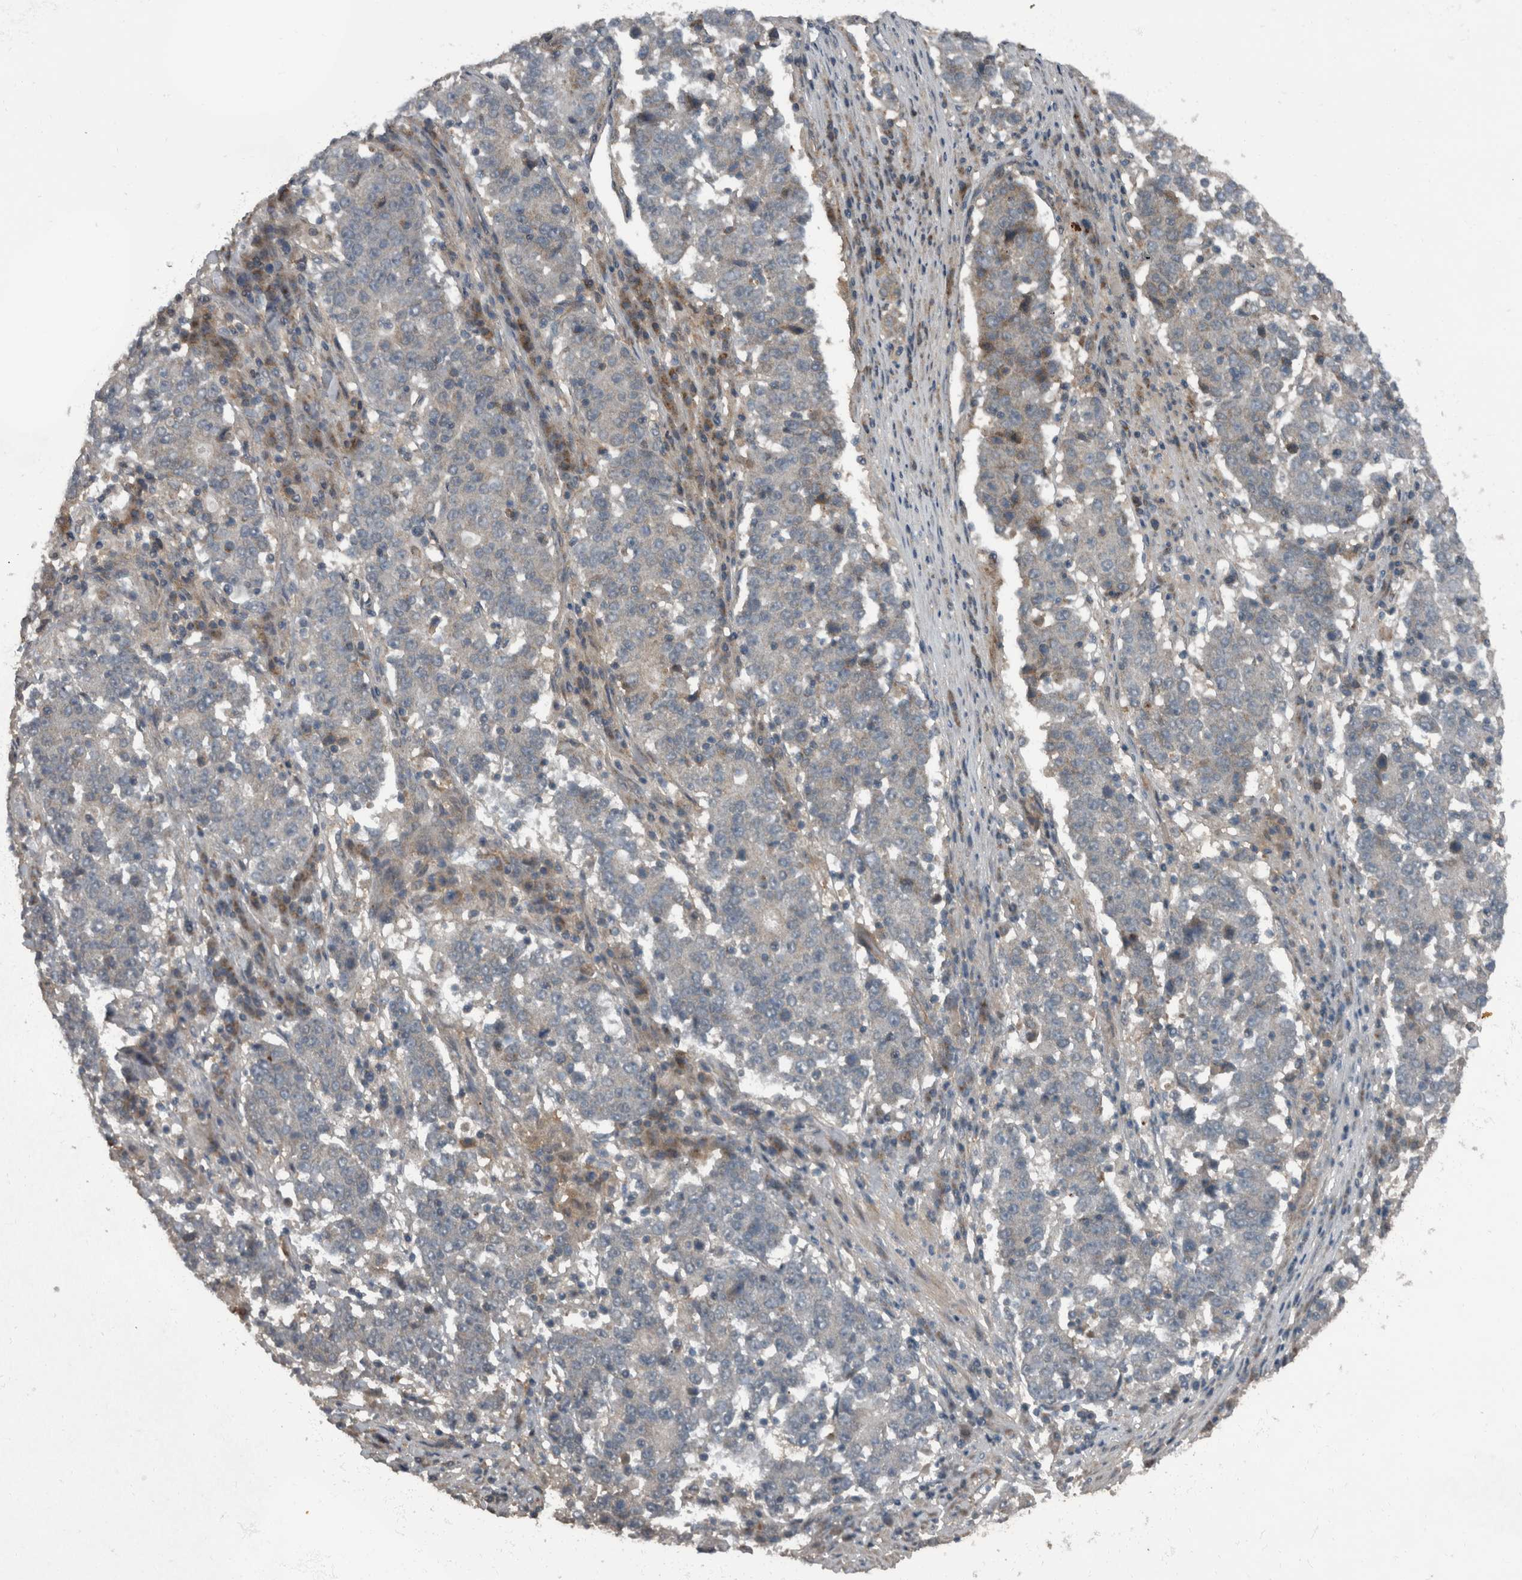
{"staining": {"intensity": "negative", "quantity": "none", "location": "none"}, "tissue": "stomach cancer", "cell_type": "Tumor cells", "image_type": "cancer", "snomed": [{"axis": "morphology", "description": "Adenocarcinoma, NOS"}, {"axis": "topography", "description": "Stomach"}], "caption": "This is an immunohistochemistry (IHC) micrograph of human stomach cancer (adenocarcinoma). There is no positivity in tumor cells.", "gene": "RABGGTB", "patient": {"sex": "male", "age": 59}}